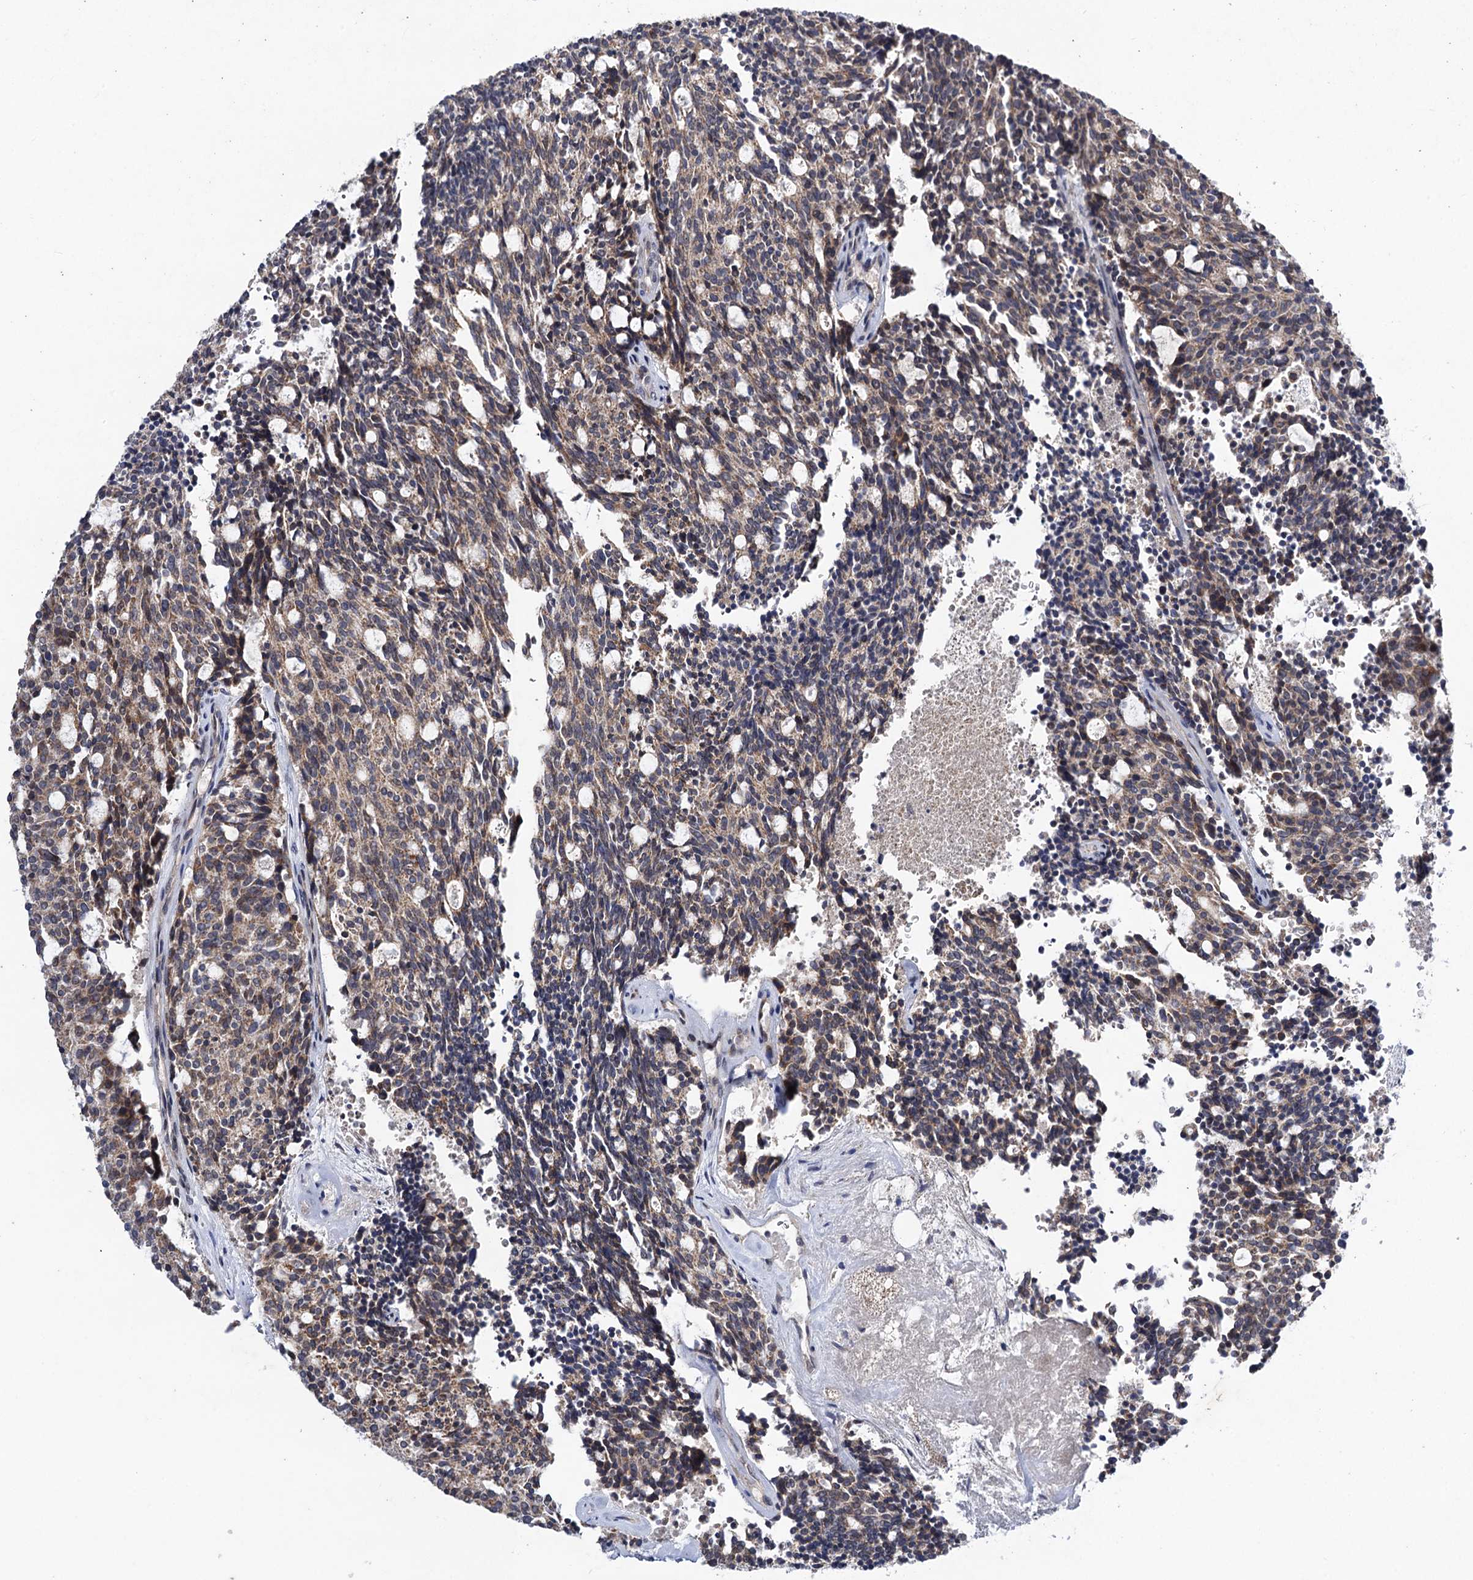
{"staining": {"intensity": "moderate", "quantity": ">75%", "location": "cytoplasmic/membranous"}, "tissue": "carcinoid", "cell_type": "Tumor cells", "image_type": "cancer", "snomed": [{"axis": "morphology", "description": "Carcinoid, malignant, NOS"}, {"axis": "topography", "description": "Pancreas"}], "caption": "Protein staining by immunohistochemistry reveals moderate cytoplasmic/membranous expression in about >75% of tumor cells in carcinoid (malignant). The staining is performed using DAB brown chromogen to label protein expression. The nuclei are counter-stained blue using hematoxylin.", "gene": "VPS37D", "patient": {"sex": "female", "age": 54}}